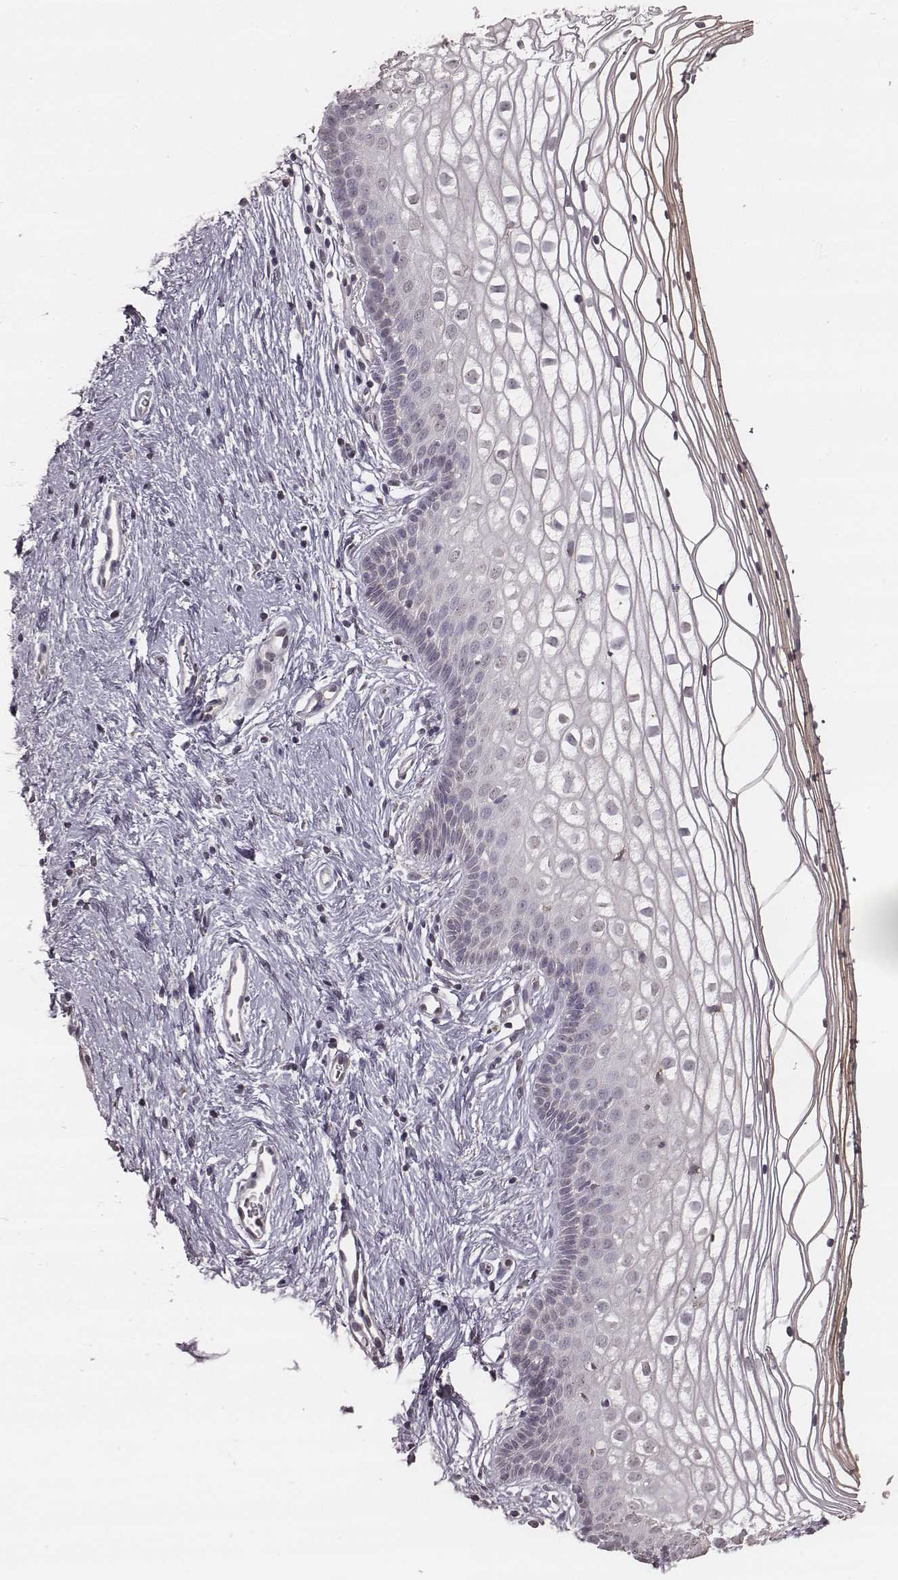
{"staining": {"intensity": "weak", "quantity": "<25%", "location": "cytoplasmic/membranous"}, "tissue": "vagina", "cell_type": "Squamous epithelial cells", "image_type": "normal", "snomed": [{"axis": "morphology", "description": "Normal tissue, NOS"}, {"axis": "topography", "description": "Vagina"}], "caption": "Immunohistochemical staining of normal vagina exhibits no significant positivity in squamous epithelial cells.", "gene": "SLC7A4", "patient": {"sex": "female", "age": 36}}